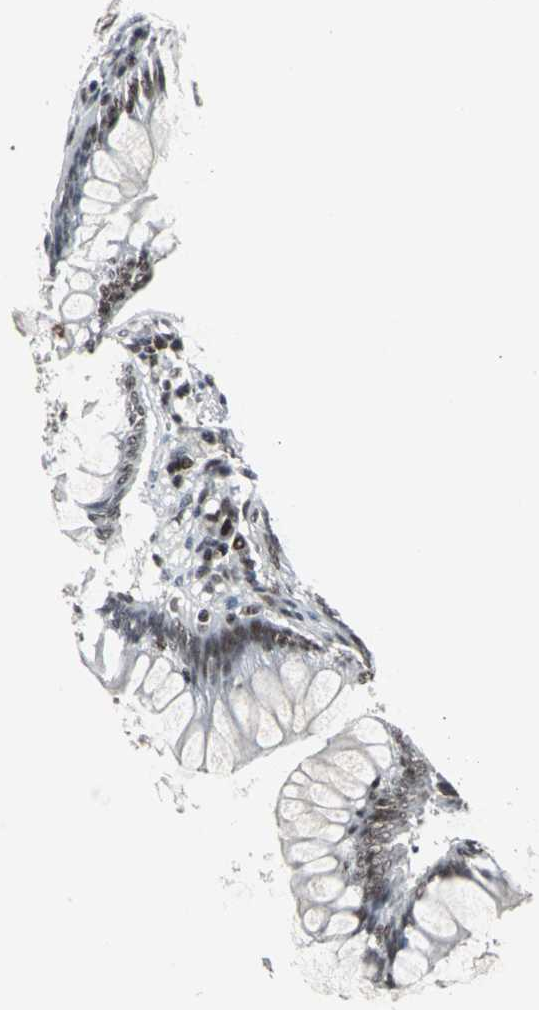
{"staining": {"intensity": "strong", "quantity": ">75%", "location": "nuclear"}, "tissue": "appendix", "cell_type": "Glandular cells", "image_type": "normal", "snomed": [{"axis": "morphology", "description": "Normal tissue, NOS"}, {"axis": "topography", "description": "Appendix"}], "caption": "High-power microscopy captured an IHC photomicrograph of normal appendix, revealing strong nuclear expression in approximately >75% of glandular cells.", "gene": "PNKP", "patient": {"sex": "female", "age": 66}}